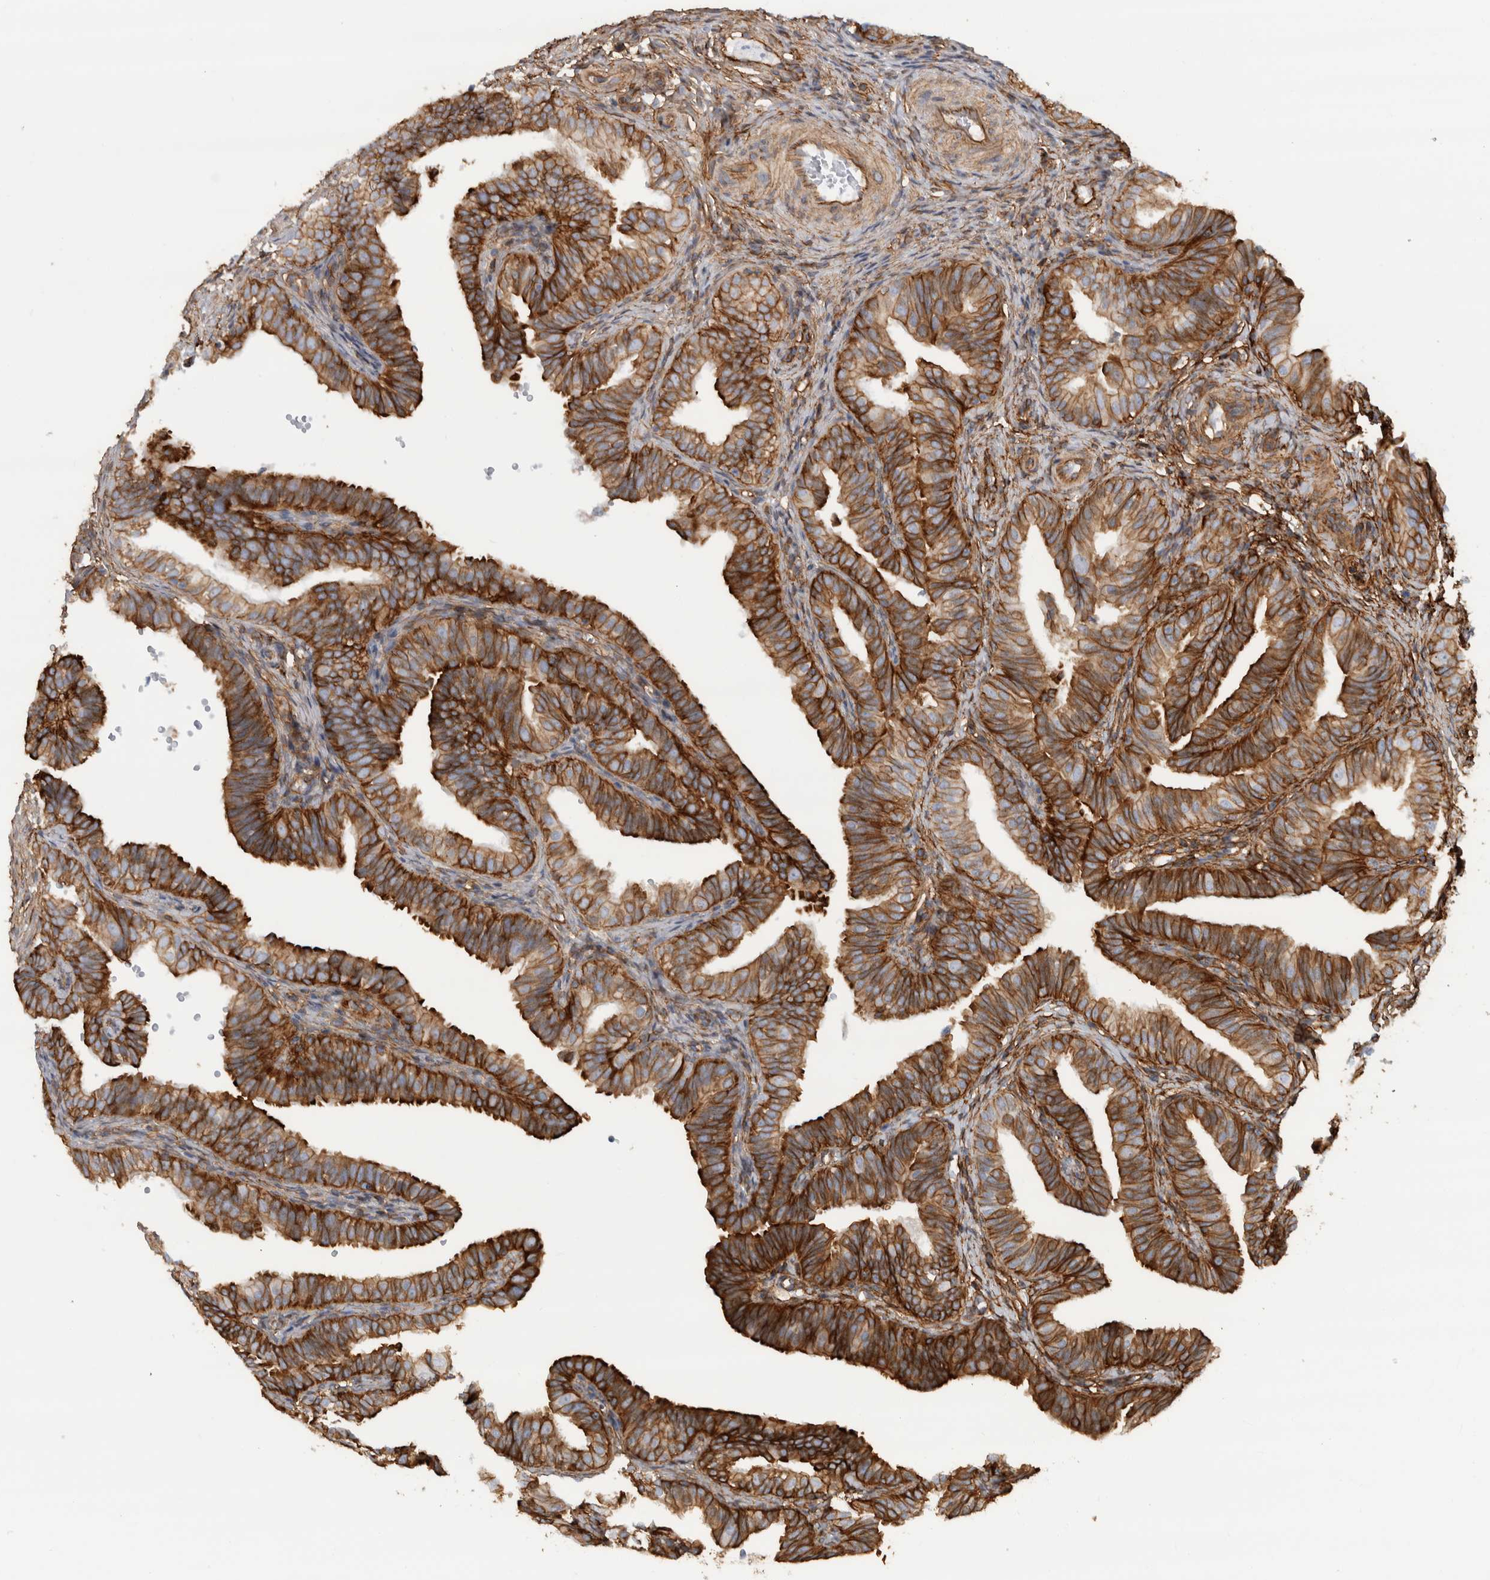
{"staining": {"intensity": "strong", "quantity": ">75%", "location": "cytoplasmic/membranous"}, "tissue": "fallopian tube", "cell_type": "Glandular cells", "image_type": "normal", "snomed": [{"axis": "morphology", "description": "Normal tissue, NOS"}, {"axis": "topography", "description": "Fallopian tube"}], "caption": "IHC micrograph of normal fallopian tube stained for a protein (brown), which displays high levels of strong cytoplasmic/membranous staining in approximately >75% of glandular cells.", "gene": "AHNAK", "patient": {"sex": "female", "age": 35}}